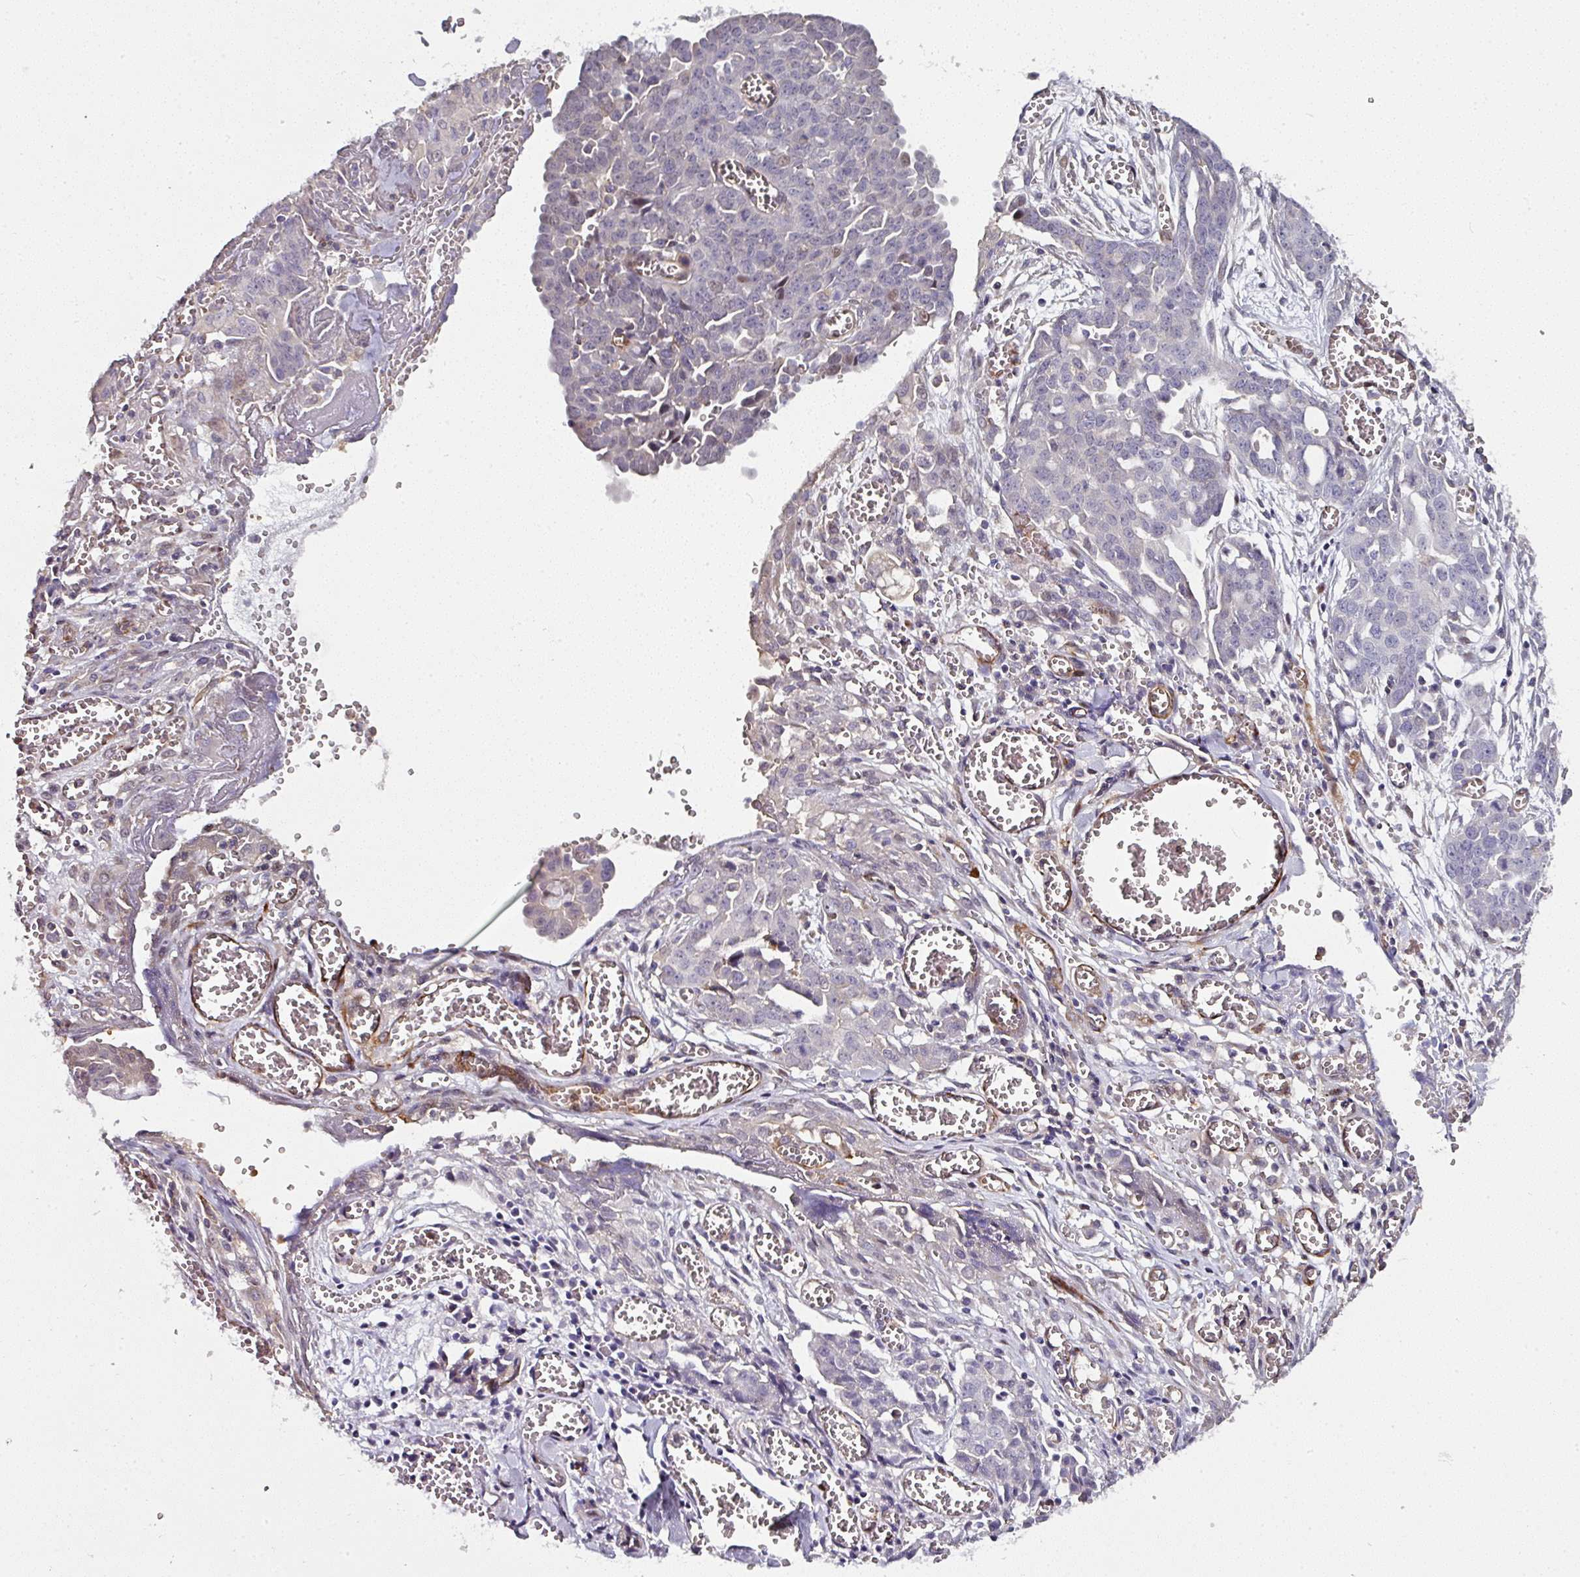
{"staining": {"intensity": "negative", "quantity": "none", "location": "none"}, "tissue": "ovarian cancer", "cell_type": "Tumor cells", "image_type": "cancer", "snomed": [{"axis": "morphology", "description": "Cystadenocarcinoma, serous, NOS"}, {"axis": "topography", "description": "Soft tissue"}, {"axis": "topography", "description": "Ovary"}], "caption": "DAB (3,3'-diaminobenzidine) immunohistochemical staining of ovarian cancer (serous cystadenocarcinoma) demonstrates no significant expression in tumor cells.", "gene": "BEND5", "patient": {"sex": "female", "age": 57}}